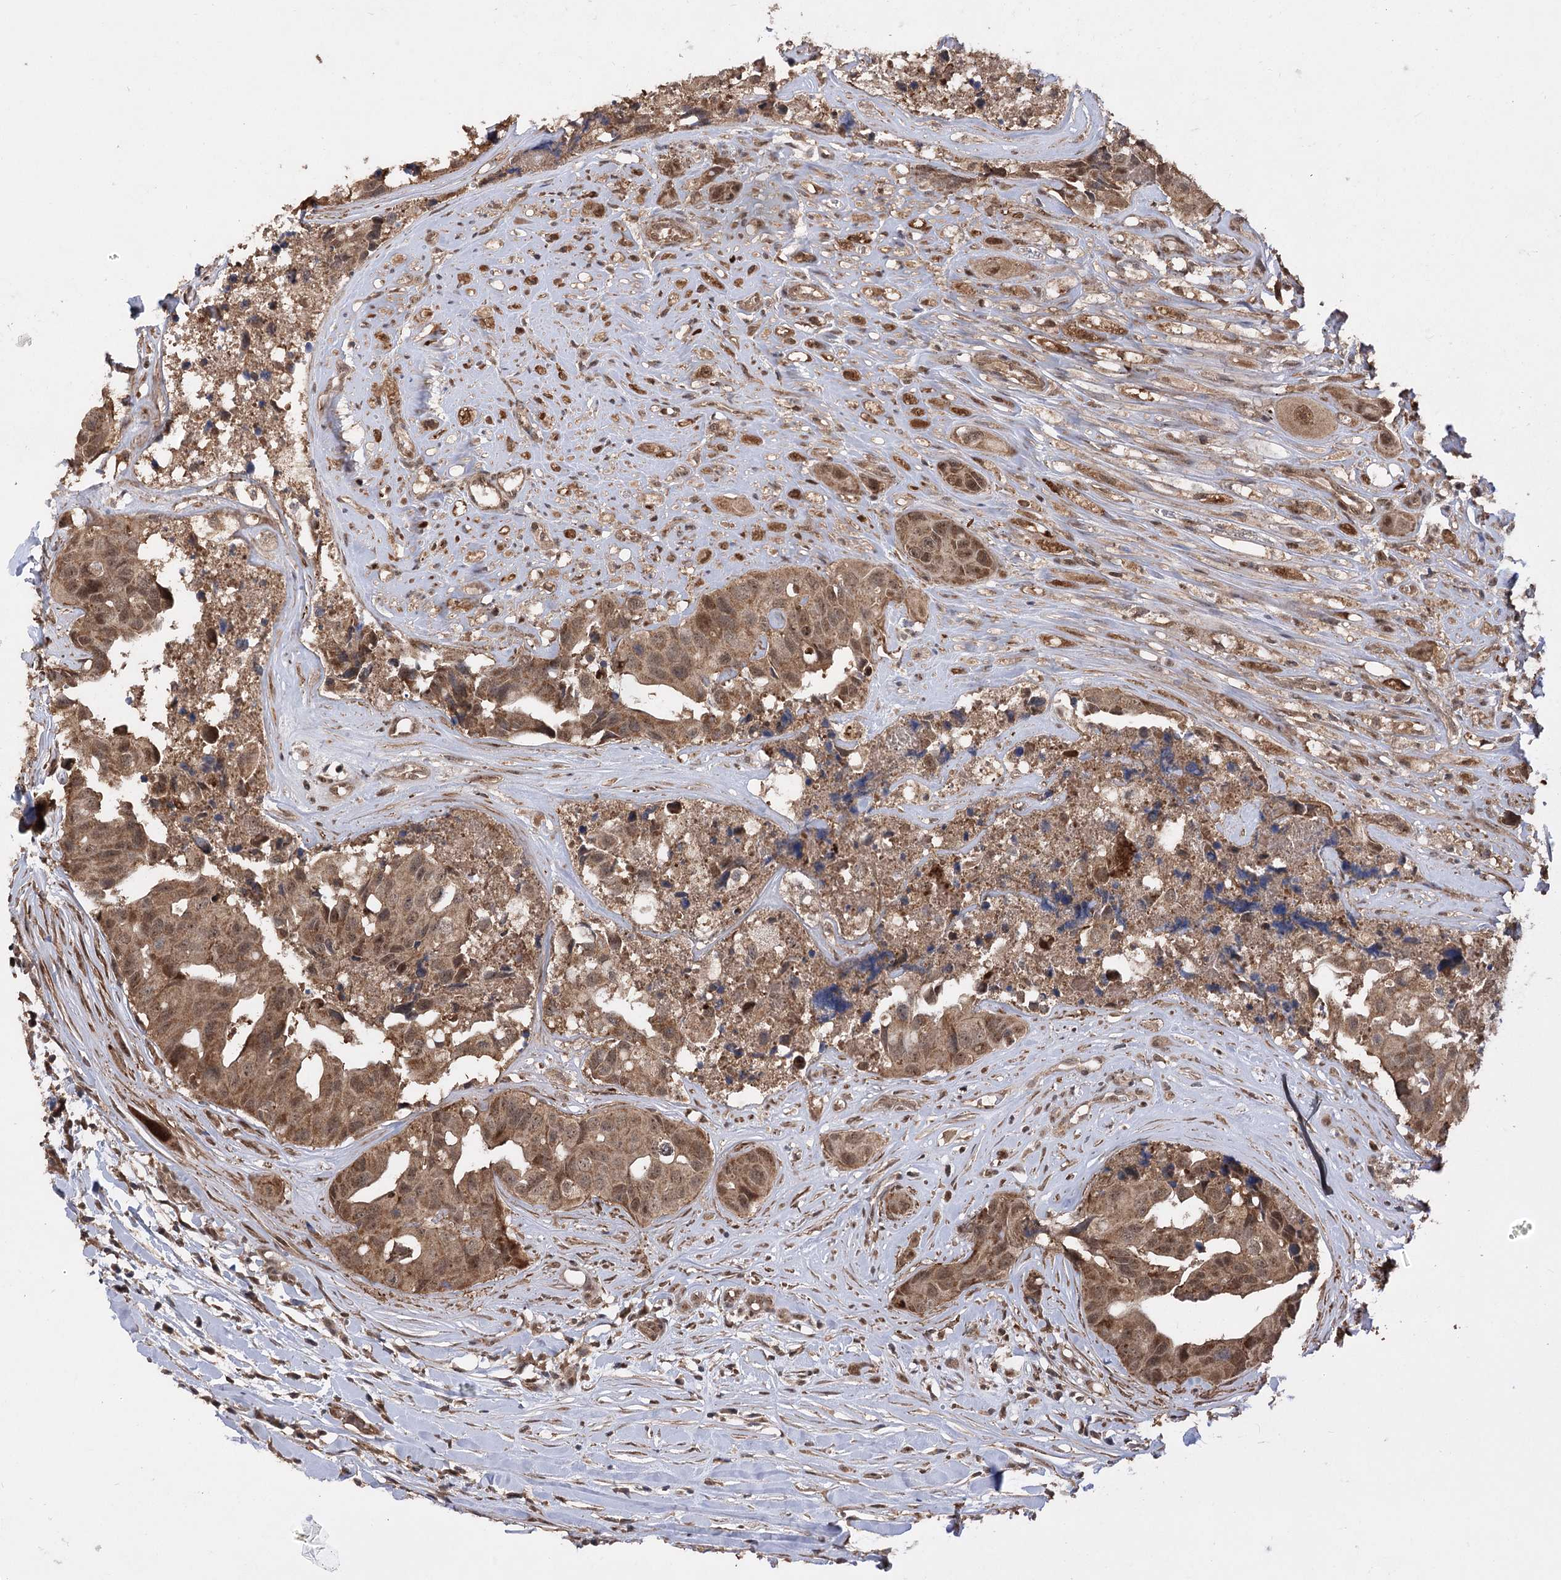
{"staining": {"intensity": "moderate", "quantity": ">75%", "location": "cytoplasmic/membranous,nuclear"}, "tissue": "head and neck cancer", "cell_type": "Tumor cells", "image_type": "cancer", "snomed": [{"axis": "morphology", "description": "Adenocarcinoma, NOS"}, {"axis": "morphology", "description": "Adenocarcinoma, metastatic, NOS"}, {"axis": "topography", "description": "Head-Neck"}], "caption": "A brown stain highlights moderate cytoplasmic/membranous and nuclear expression of a protein in adenocarcinoma (head and neck) tumor cells. Immunohistochemistry stains the protein in brown and the nuclei are stained blue.", "gene": "TENM2", "patient": {"sex": "male", "age": 75}}